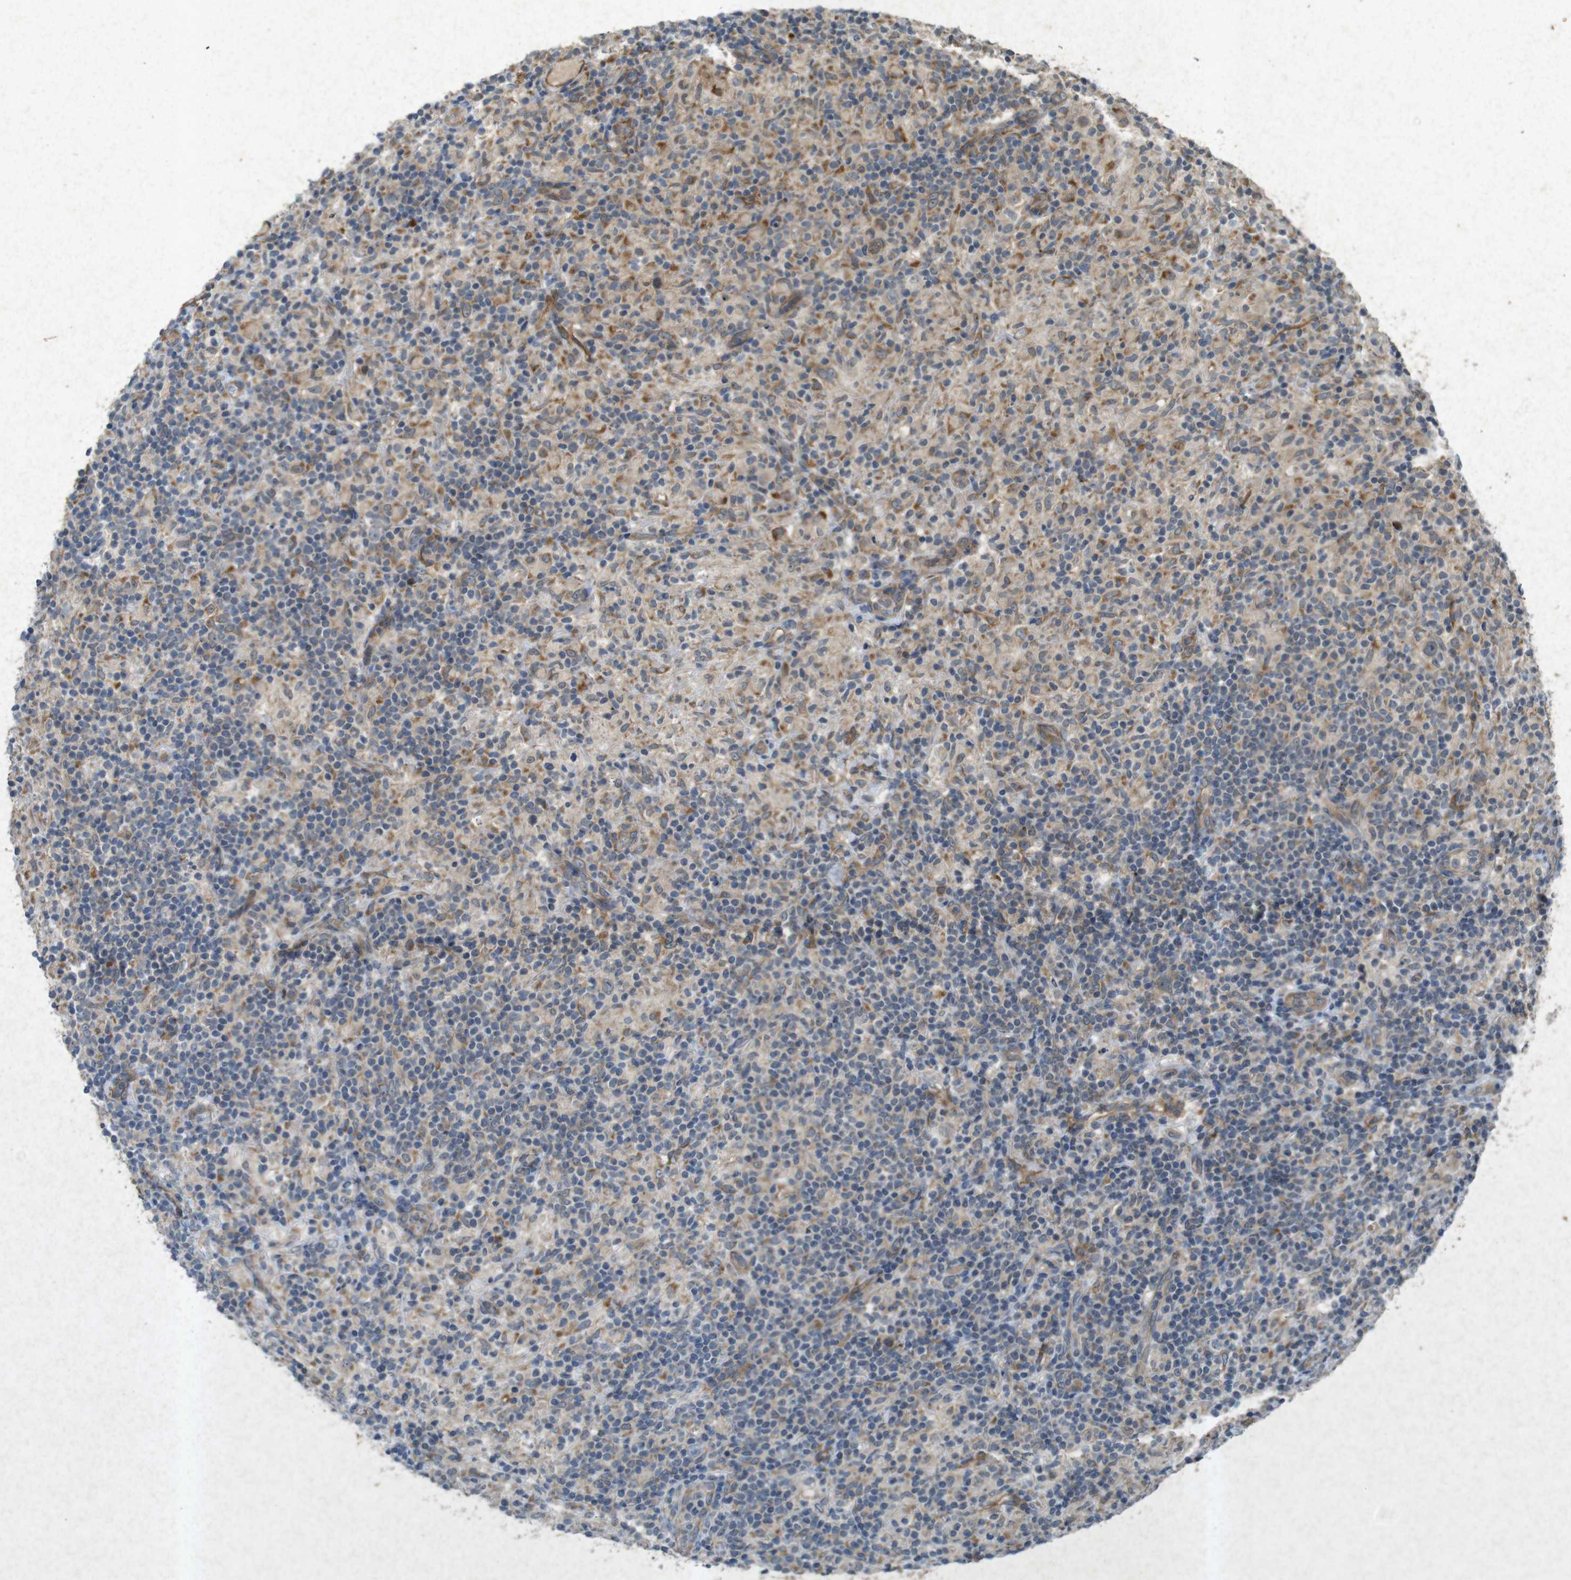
{"staining": {"intensity": "weak", "quantity": "25%-75%", "location": "cytoplasmic/membranous"}, "tissue": "lymphoma", "cell_type": "Tumor cells", "image_type": "cancer", "snomed": [{"axis": "morphology", "description": "Hodgkin's disease, NOS"}, {"axis": "topography", "description": "Lymph node"}], "caption": "This micrograph shows Hodgkin's disease stained with immunohistochemistry (IHC) to label a protein in brown. The cytoplasmic/membranous of tumor cells show weak positivity for the protein. Nuclei are counter-stained blue.", "gene": "FLCN", "patient": {"sex": "male", "age": 70}}